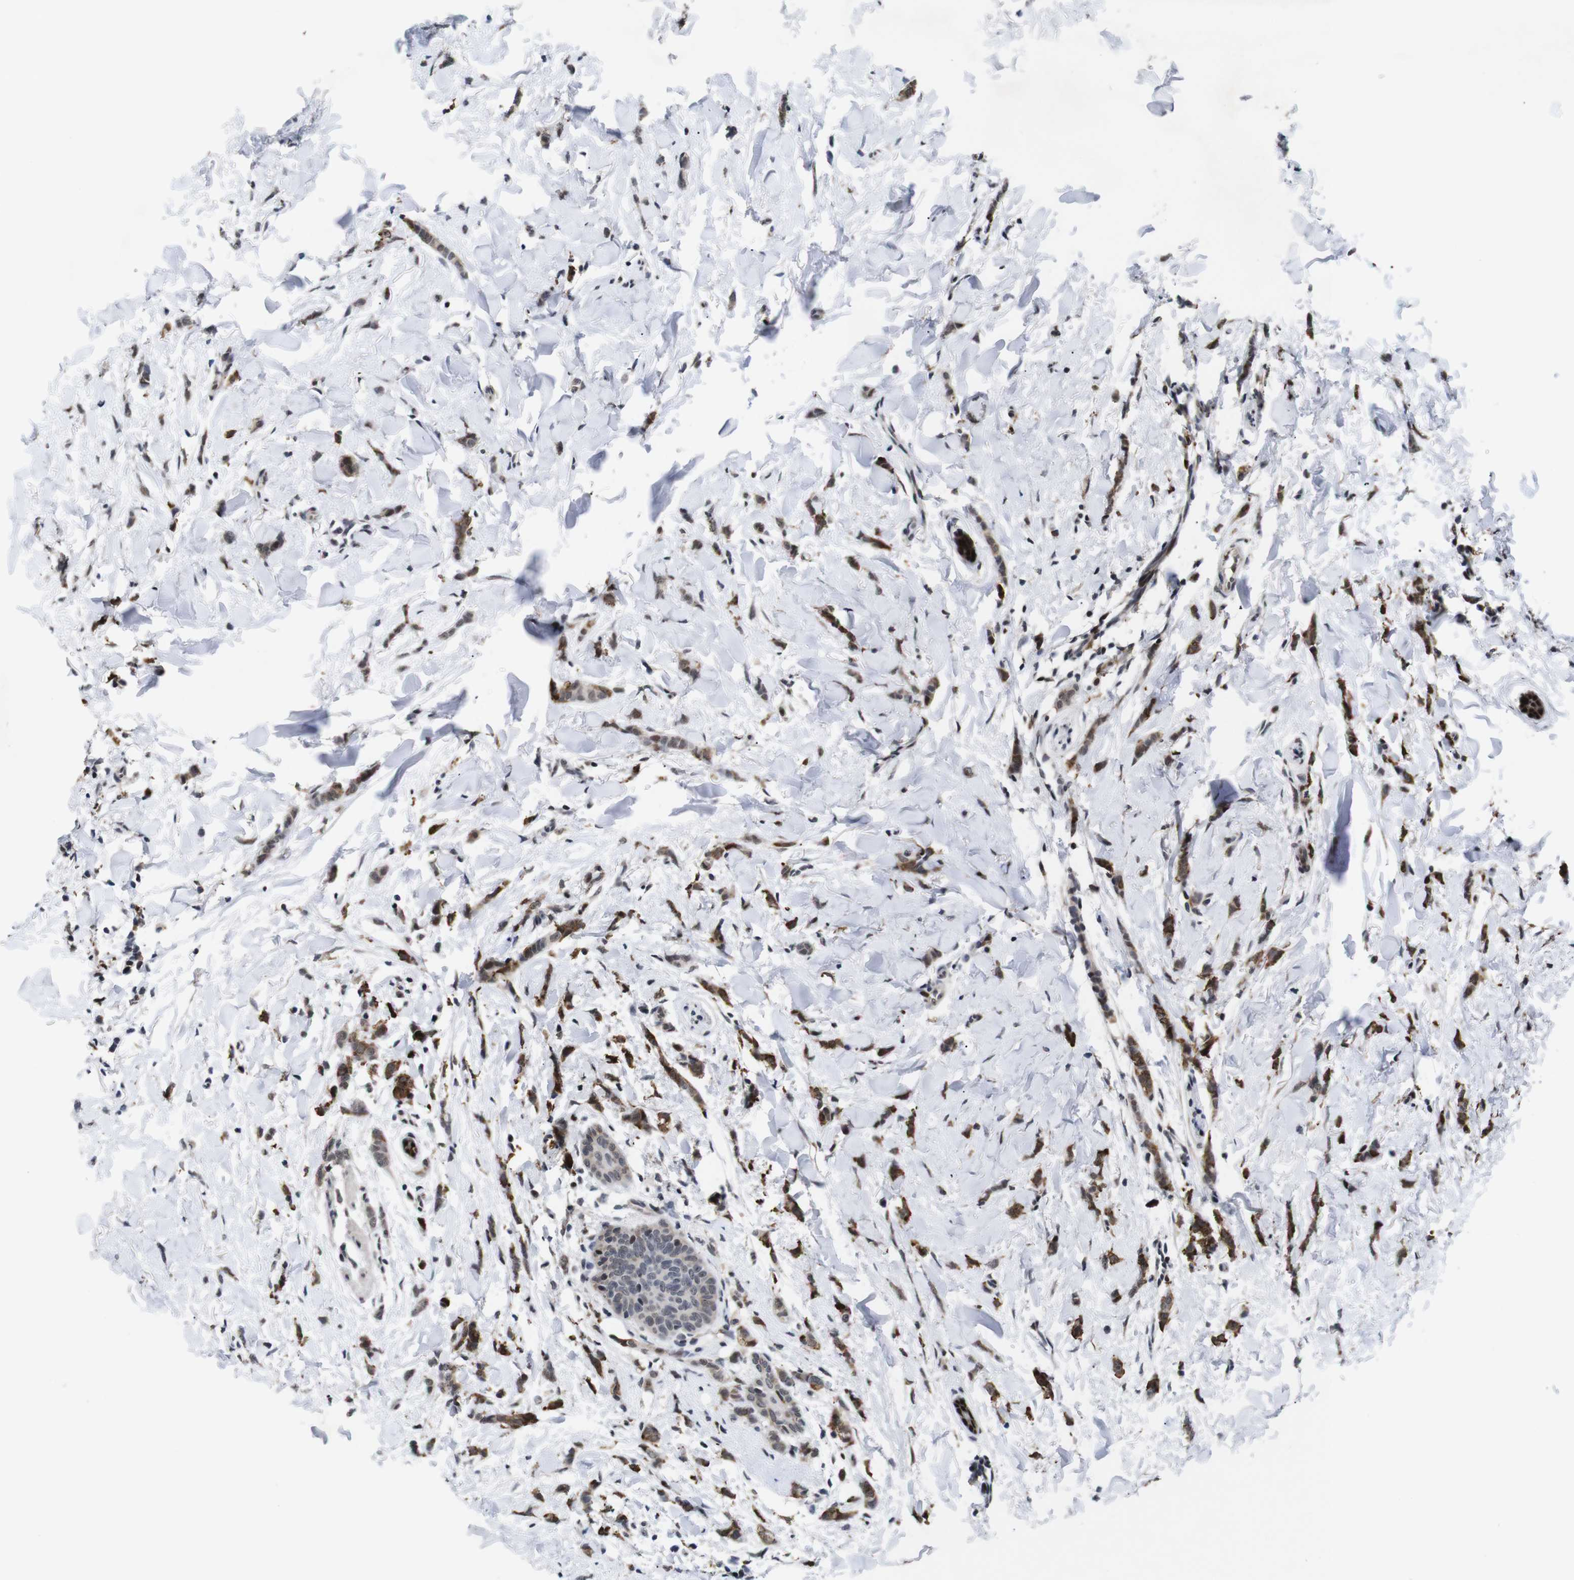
{"staining": {"intensity": "moderate", "quantity": ">75%", "location": "cytoplasmic/membranous"}, "tissue": "breast cancer", "cell_type": "Tumor cells", "image_type": "cancer", "snomed": [{"axis": "morphology", "description": "Lobular carcinoma"}, {"axis": "topography", "description": "Skin"}, {"axis": "topography", "description": "Breast"}], "caption": "Protein positivity by immunohistochemistry (IHC) demonstrates moderate cytoplasmic/membranous staining in approximately >75% of tumor cells in breast lobular carcinoma. The protein of interest is stained brown, and the nuclei are stained in blue (DAB IHC with brightfield microscopy, high magnification).", "gene": "EIF4G1", "patient": {"sex": "female", "age": 46}}